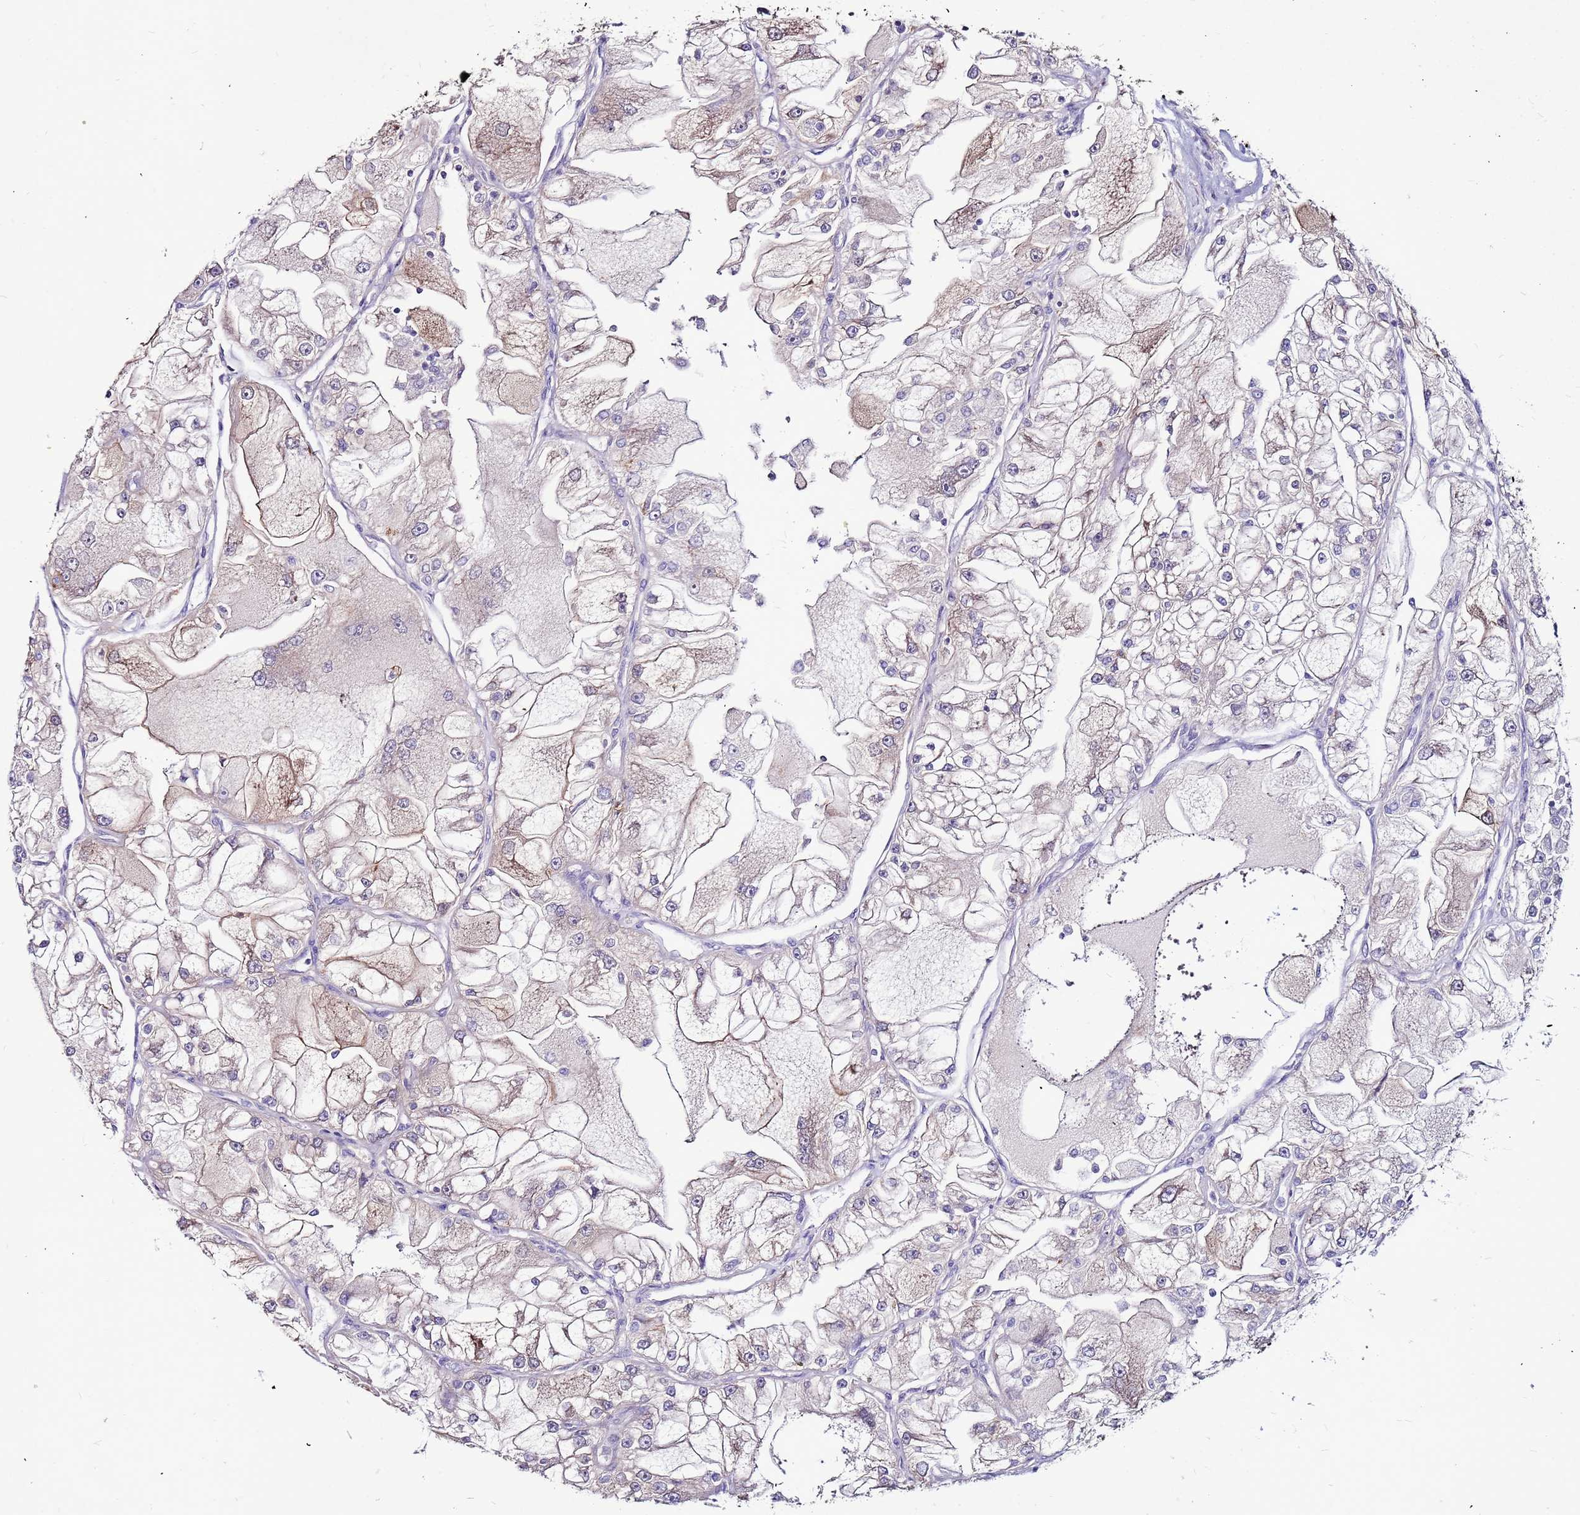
{"staining": {"intensity": "weak", "quantity": "<25%", "location": "cytoplasmic/membranous"}, "tissue": "renal cancer", "cell_type": "Tumor cells", "image_type": "cancer", "snomed": [{"axis": "morphology", "description": "Adenocarcinoma, NOS"}, {"axis": "topography", "description": "Kidney"}], "caption": "Immunohistochemical staining of human renal adenocarcinoma exhibits no significant staining in tumor cells.", "gene": "SLC44A3", "patient": {"sex": "female", "age": 72}}